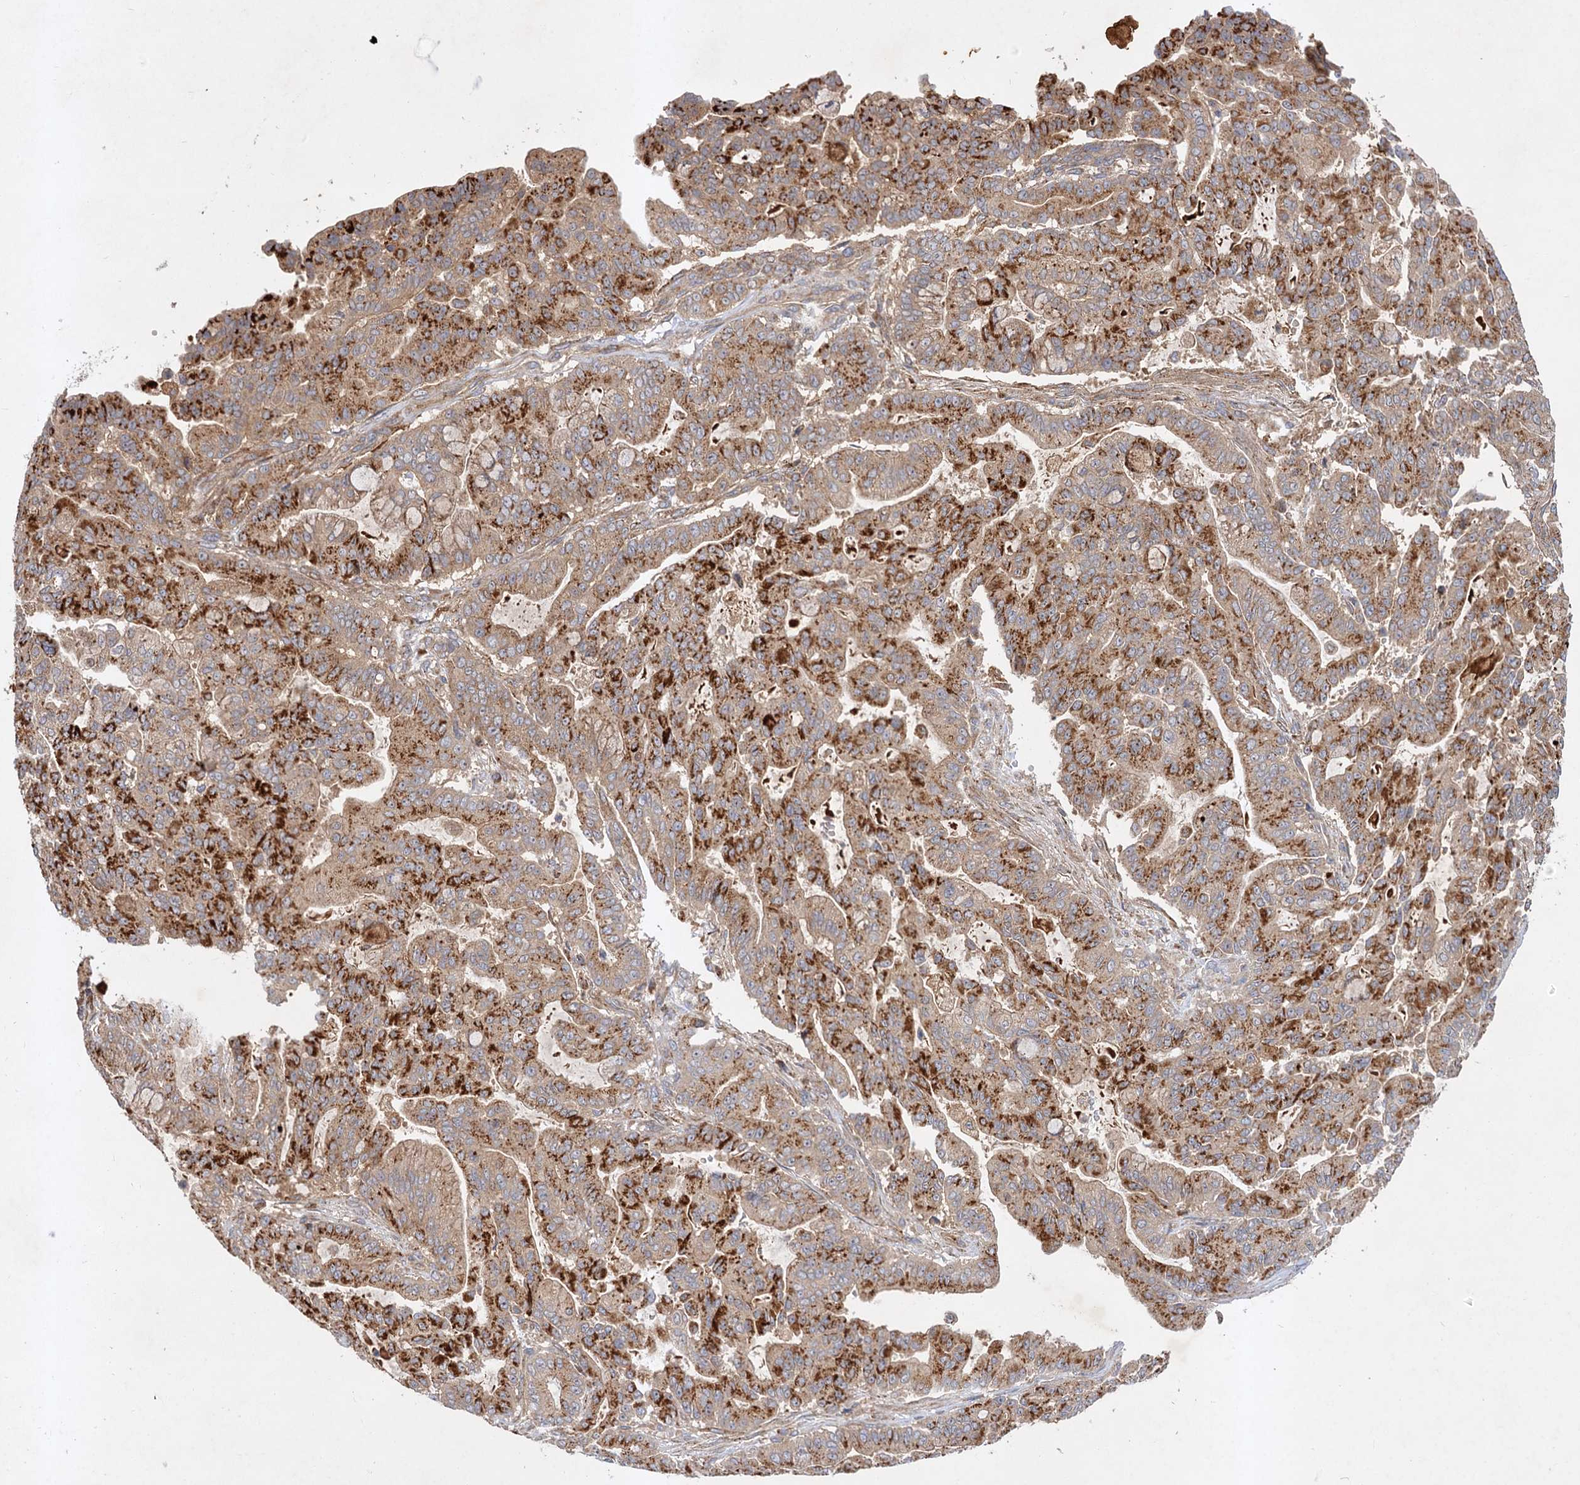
{"staining": {"intensity": "strong", "quantity": "25%-75%", "location": "cytoplasmic/membranous"}, "tissue": "pancreatic cancer", "cell_type": "Tumor cells", "image_type": "cancer", "snomed": [{"axis": "morphology", "description": "Adenocarcinoma, NOS"}, {"axis": "topography", "description": "Pancreas"}], "caption": "Pancreatic cancer was stained to show a protein in brown. There is high levels of strong cytoplasmic/membranous staining in about 25%-75% of tumor cells. (DAB = brown stain, brightfield microscopy at high magnification).", "gene": "PATL1", "patient": {"sex": "male", "age": 63}}